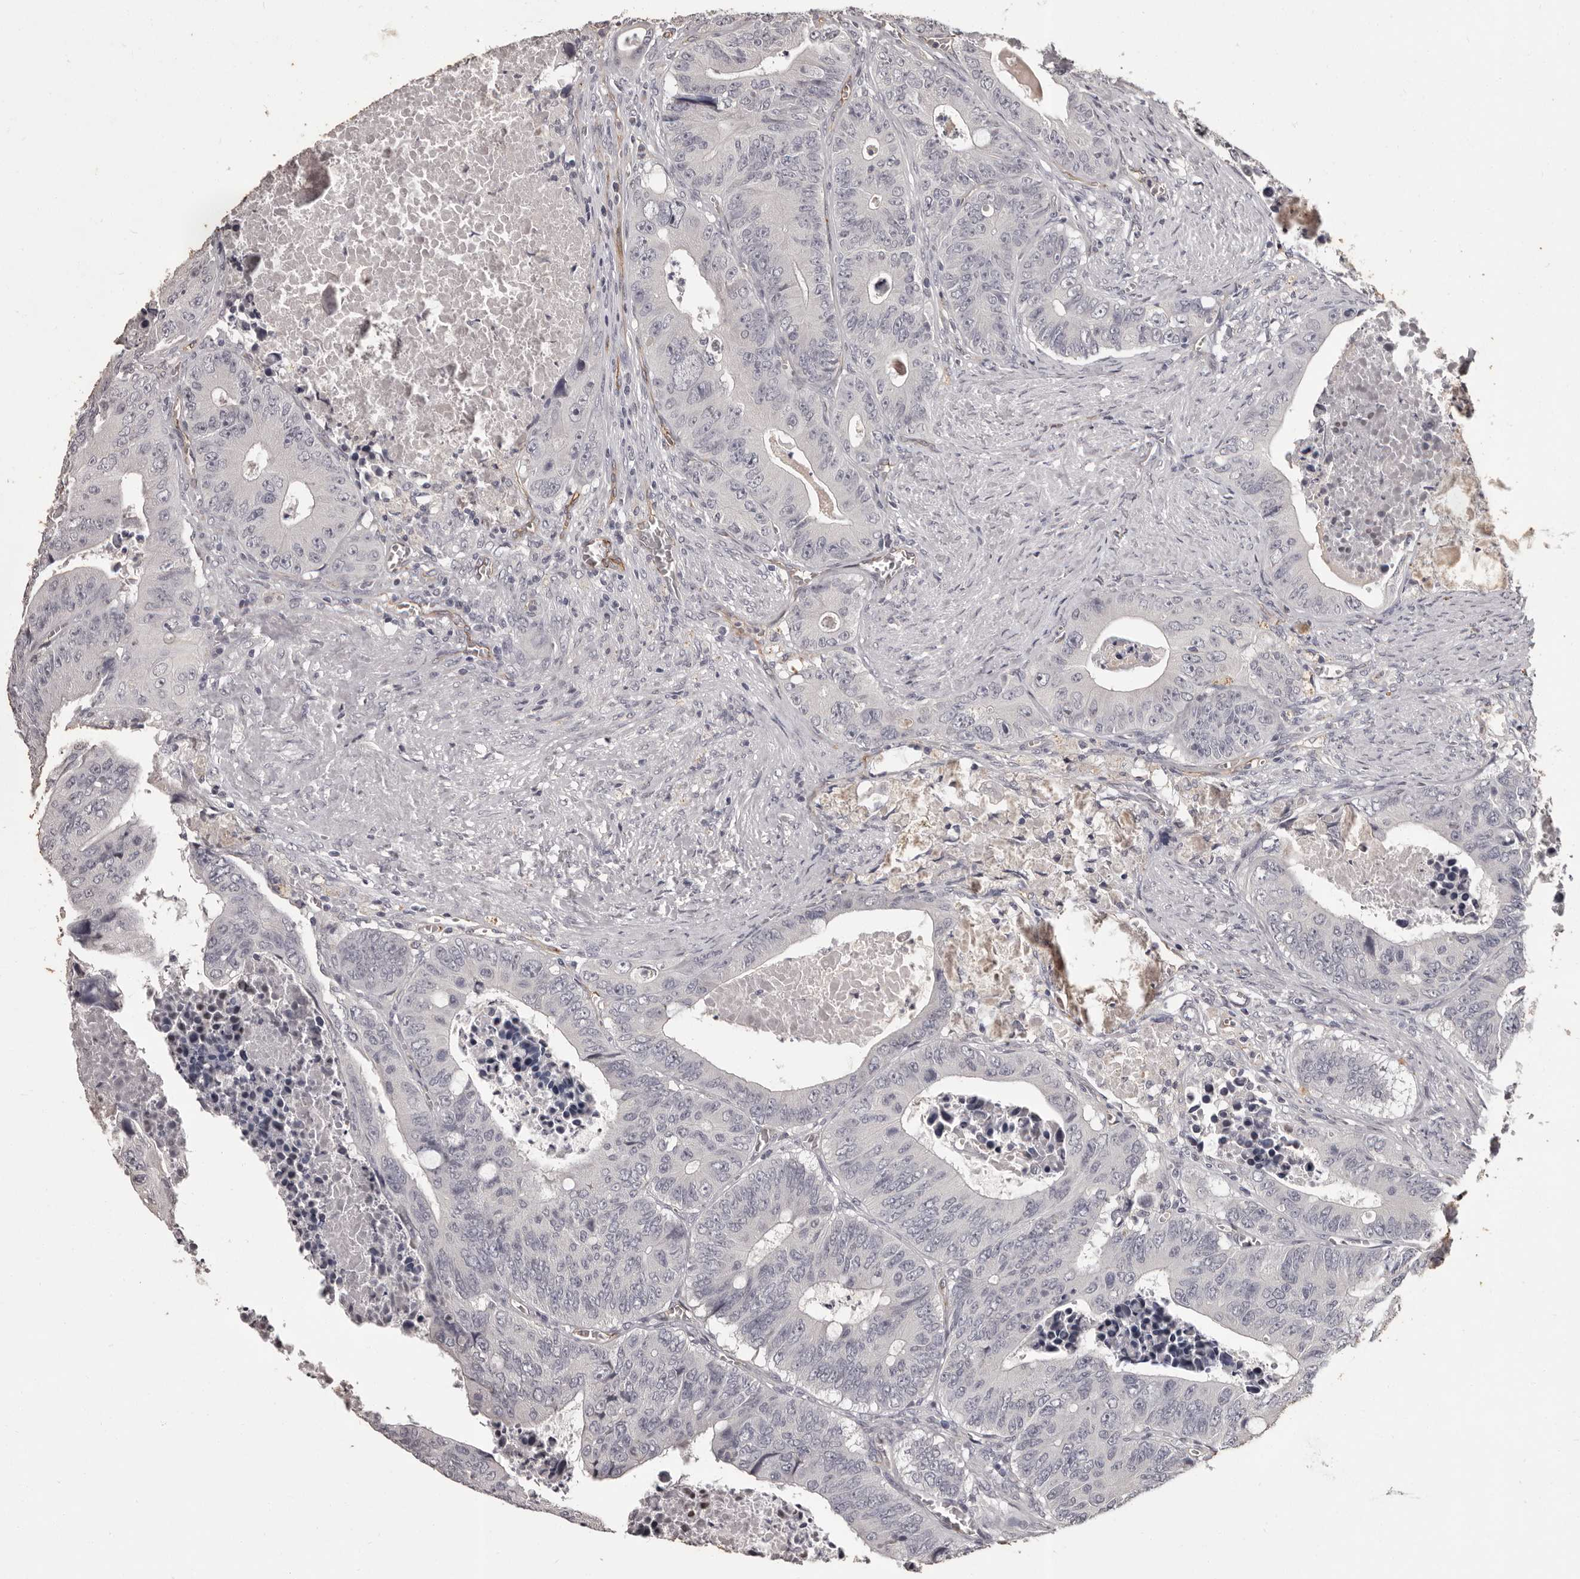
{"staining": {"intensity": "negative", "quantity": "none", "location": "none"}, "tissue": "colorectal cancer", "cell_type": "Tumor cells", "image_type": "cancer", "snomed": [{"axis": "morphology", "description": "Adenocarcinoma, NOS"}, {"axis": "topography", "description": "Colon"}], "caption": "The immunohistochemistry micrograph has no significant expression in tumor cells of adenocarcinoma (colorectal) tissue.", "gene": "GPR78", "patient": {"sex": "male", "age": 87}}